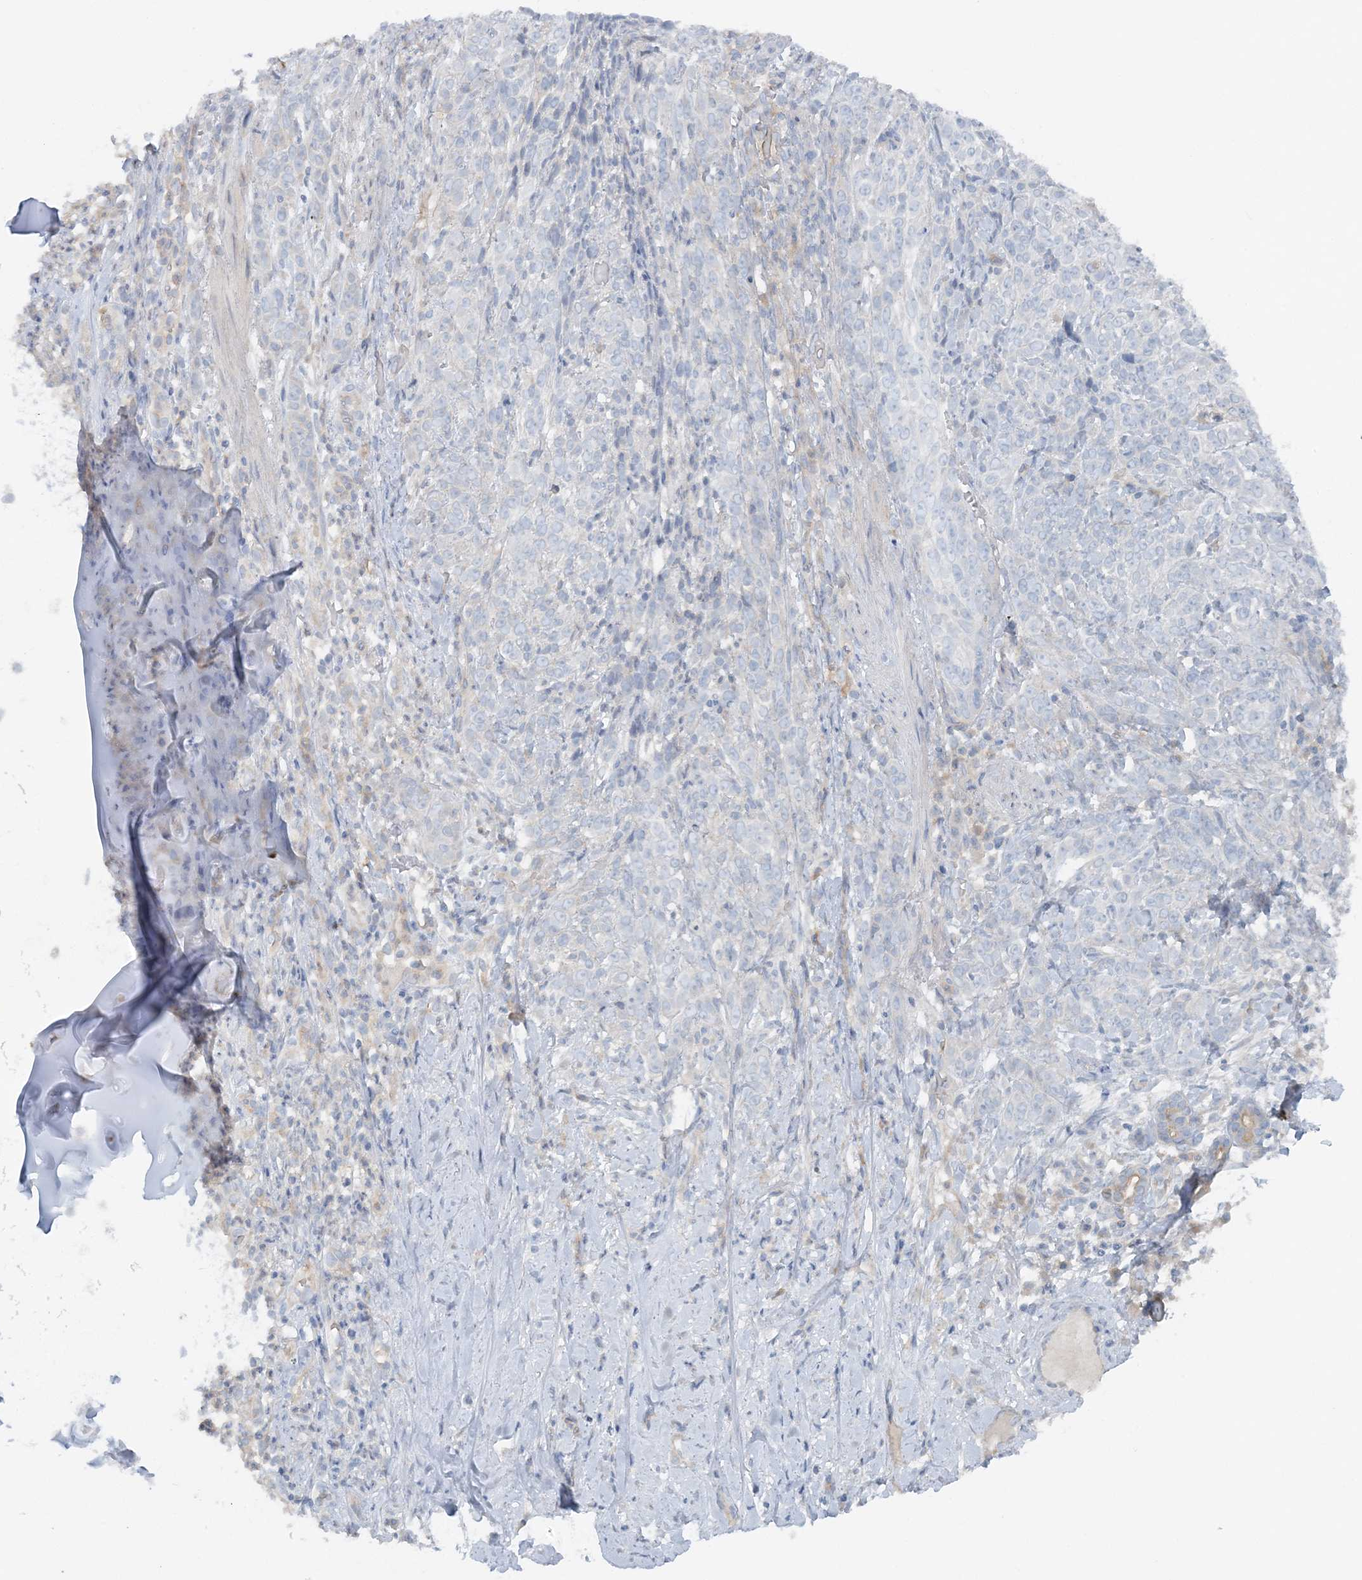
{"staining": {"intensity": "negative", "quantity": "none", "location": "none"}, "tissue": "adipose tissue", "cell_type": "Adipocytes", "image_type": "normal", "snomed": [{"axis": "morphology", "description": "Normal tissue, NOS"}, {"axis": "morphology", "description": "Basal cell carcinoma"}, {"axis": "topography", "description": "Cartilage tissue"}, {"axis": "topography", "description": "Nasopharynx"}, {"axis": "topography", "description": "Oral tissue"}], "caption": "Immunohistochemical staining of normal adipose tissue shows no significant staining in adipocytes. (DAB (3,3'-diaminobenzidine) immunohistochemistry (IHC) visualized using brightfield microscopy, high magnification).", "gene": "ATP11A", "patient": {"sex": "female", "age": 77}}